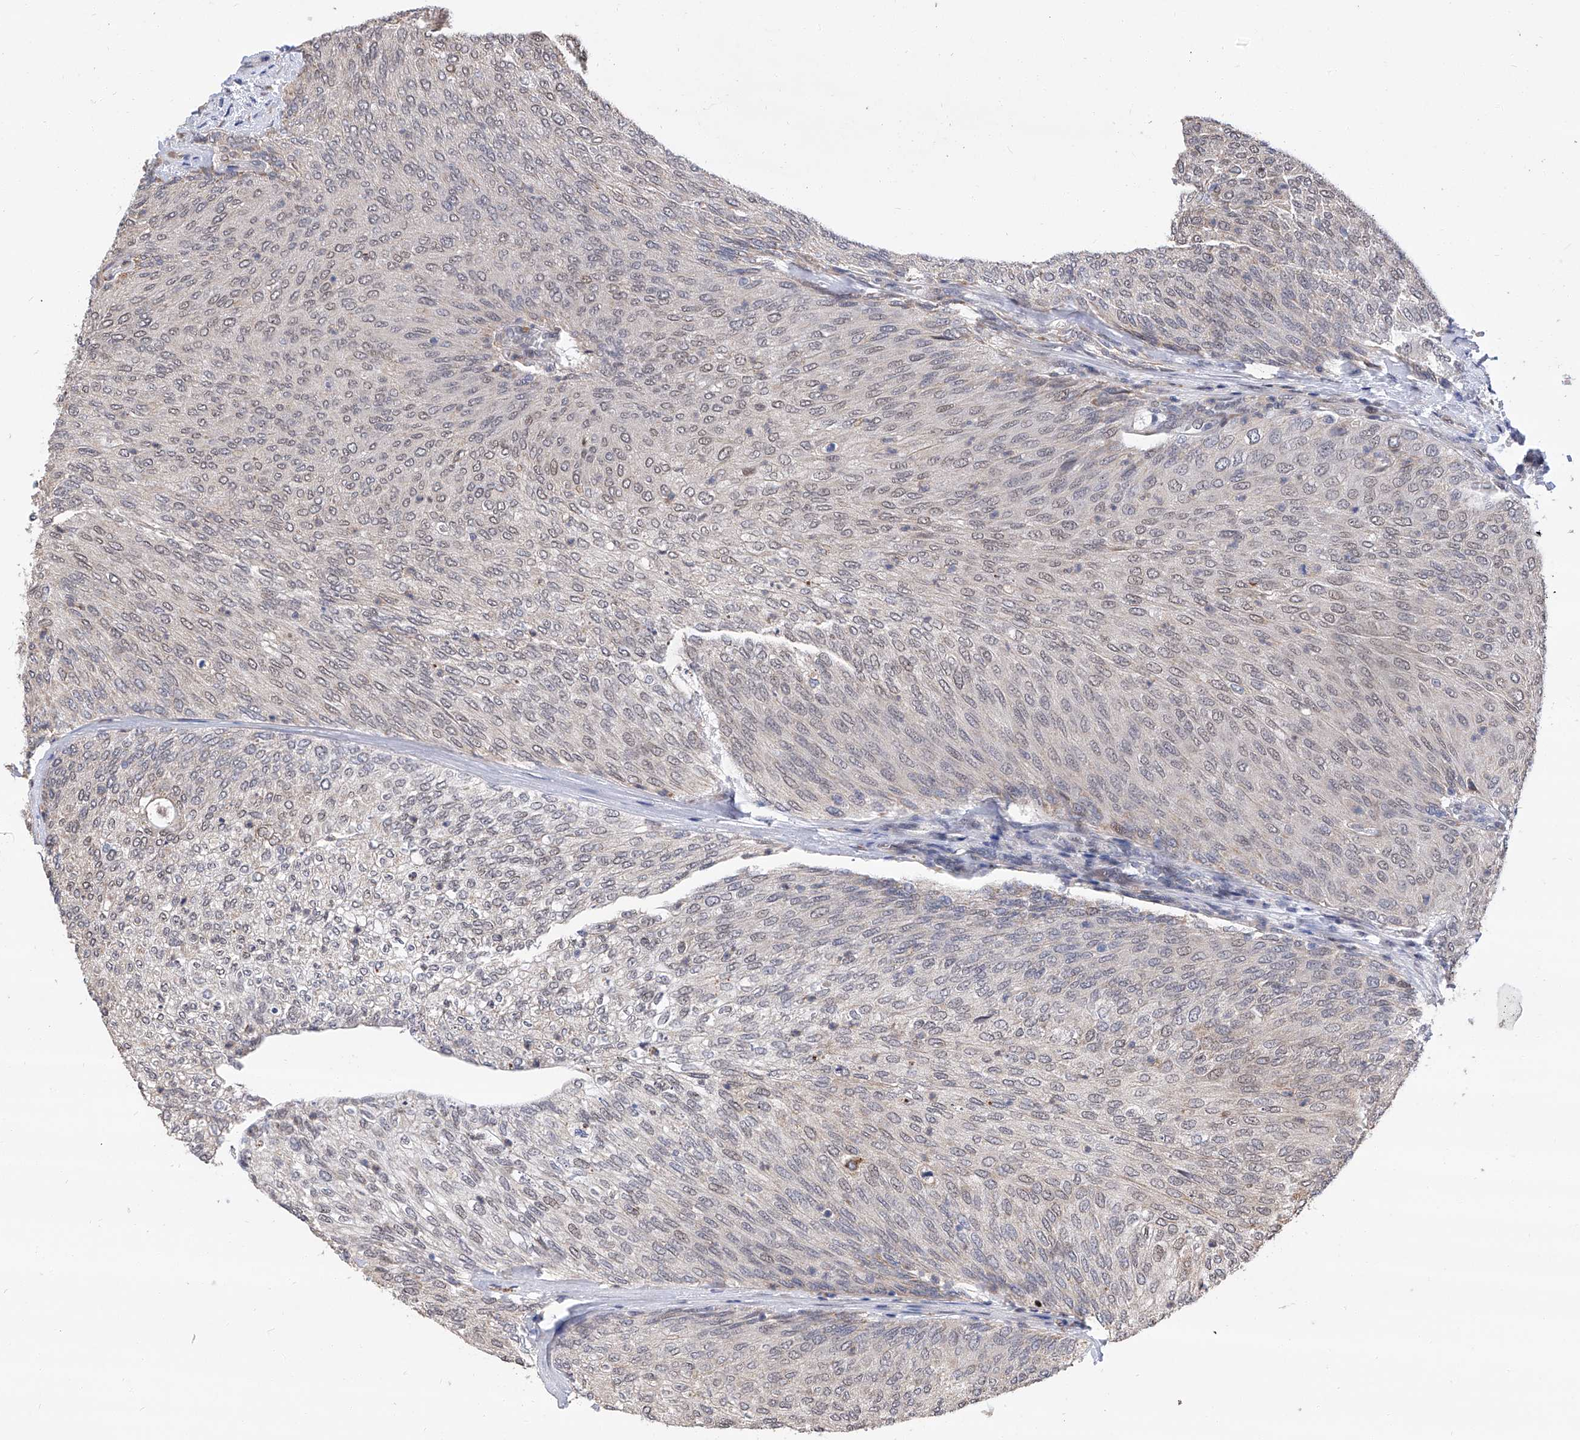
{"staining": {"intensity": "negative", "quantity": "none", "location": "none"}, "tissue": "urothelial cancer", "cell_type": "Tumor cells", "image_type": "cancer", "snomed": [{"axis": "morphology", "description": "Urothelial carcinoma, Low grade"}, {"axis": "topography", "description": "Urinary bladder"}], "caption": "High power microscopy image of an IHC image of urothelial carcinoma (low-grade), revealing no significant expression in tumor cells.", "gene": "FARP2", "patient": {"sex": "female", "age": 79}}